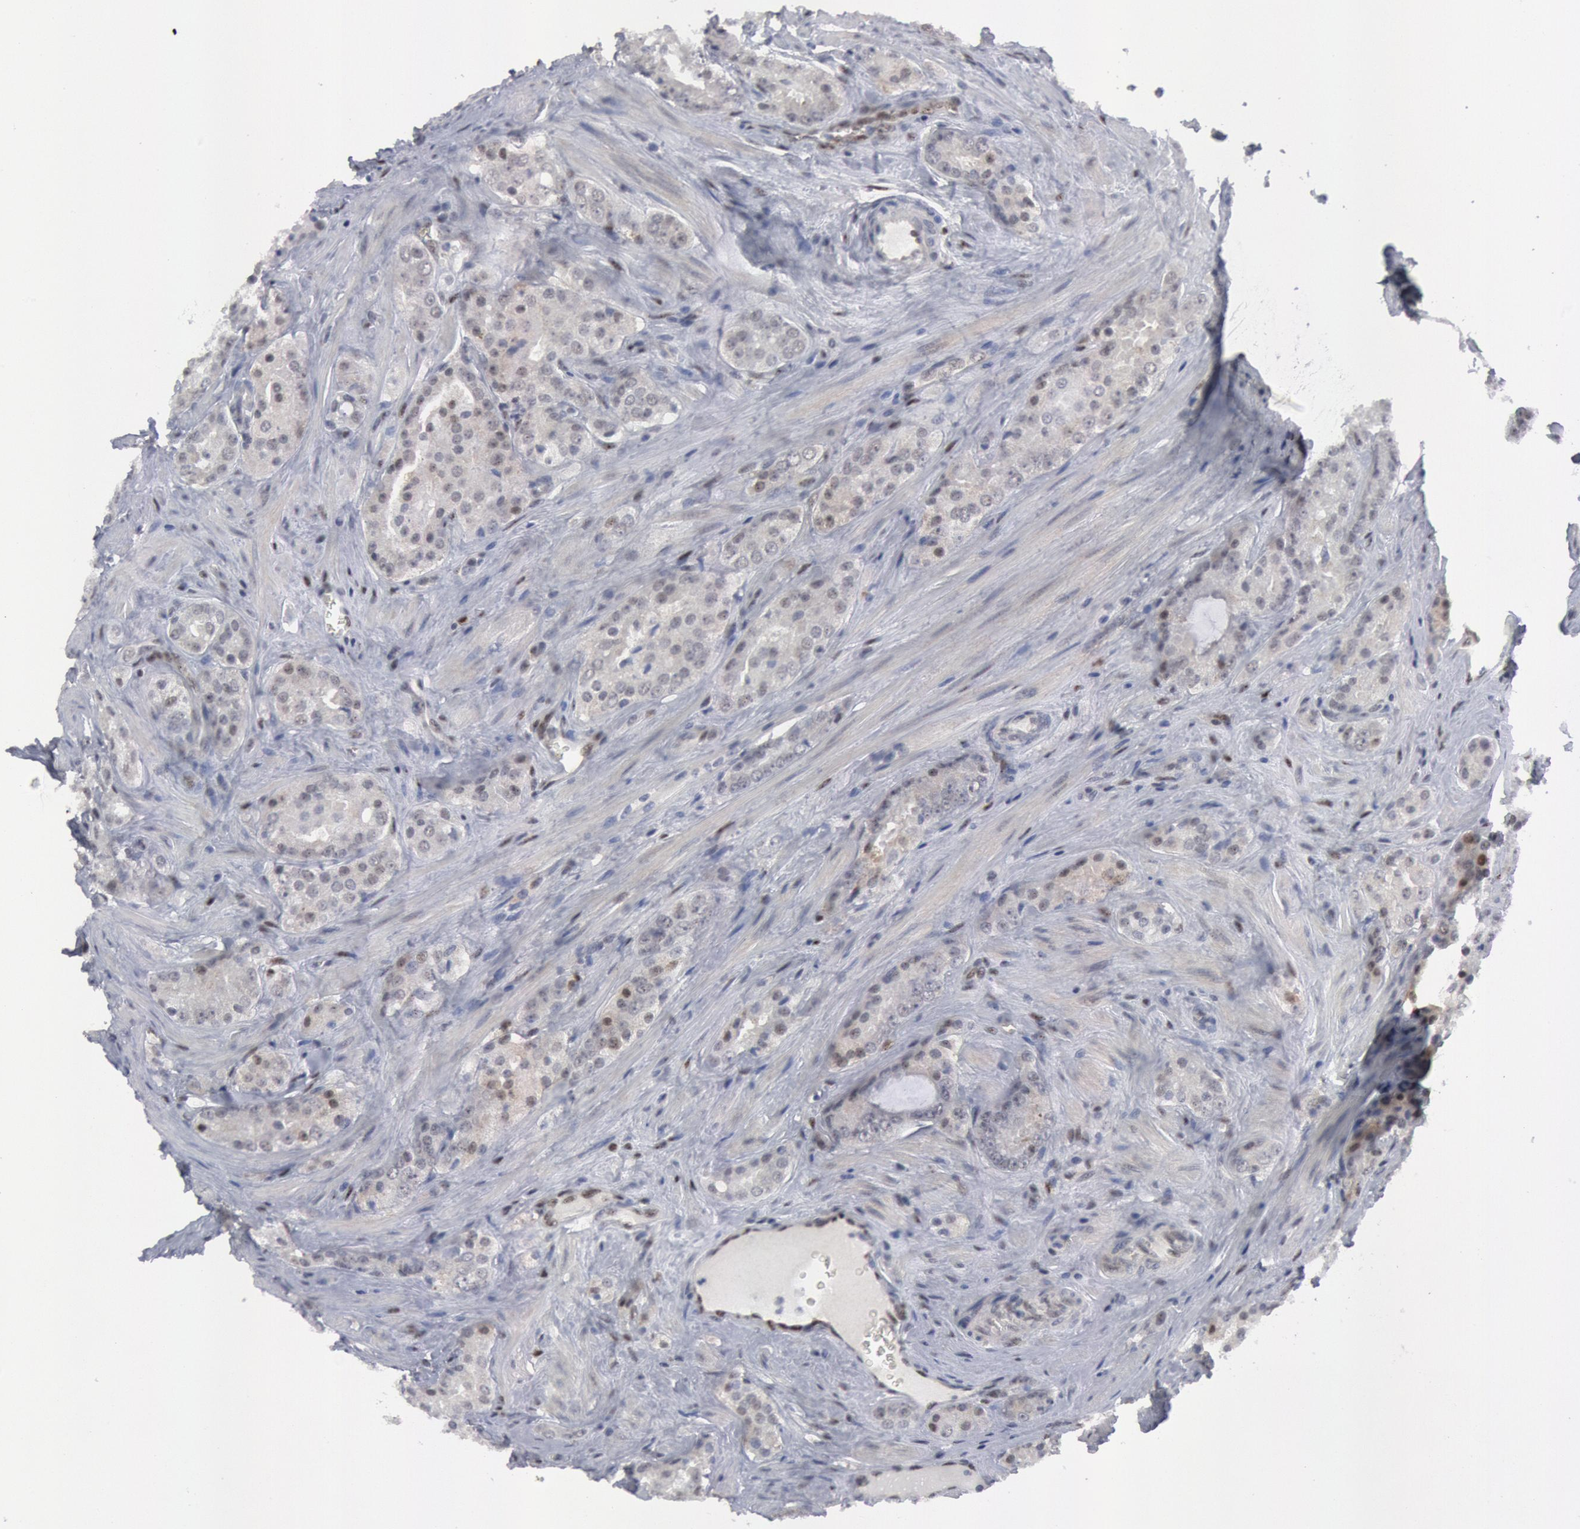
{"staining": {"intensity": "negative", "quantity": "none", "location": "none"}, "tissue": "prostate cancer", "cell_type": "Tumor cells", "image_type": "cancer", "snomed": [{"axis": "morphology", "description": "Adenocarcinoma, Medium grade"}, {"axis": "topography", "description": "Prostate"}], "caption": "Tumor cells are negative for protein expression in human prostate cancer (medium-grade adenocarcinoma). (Brightfield microscopy of DAB IHC at high magnification).", "gene": "FOXO1", "patient": {"sex": "male", "age": 60}}